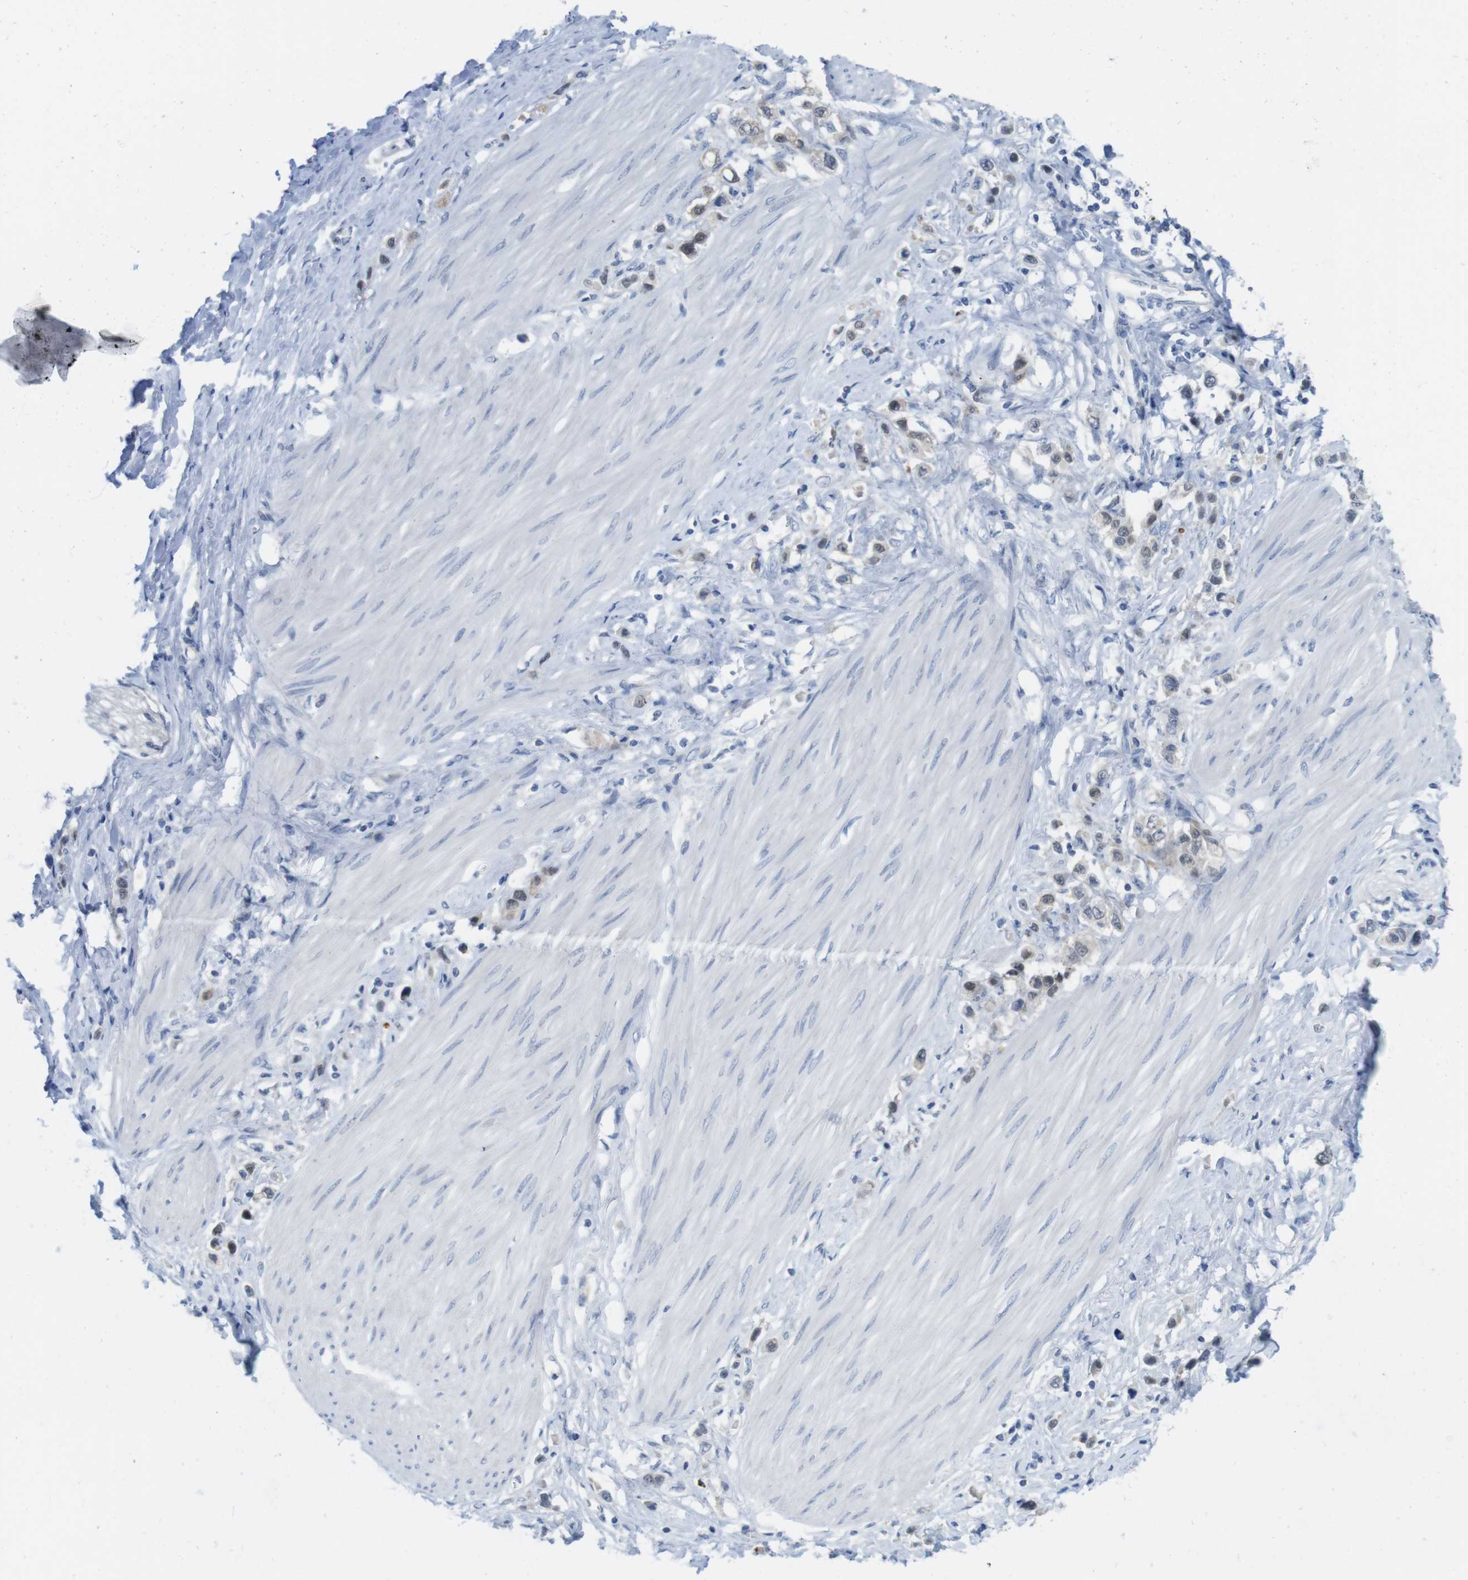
{"staining": {"intensity": "weak", "quantity": ">75%", "location": "cytoplasmic/membranous,nuclear"}, "tissue": "stomach cancer", "cell_type": "Tumor cells", "image_type": "cancer", "snomed": [{"axis": "morphology", "description": "Adenocarcinoma, NOS"}, {"axis": "topography", "description": "Stomach"}], "caption": "The image demonstrates a brown stain indicating the presence of a protein in the cytoplasmic/membranous and nuclear of tumor cells in stomach adenocarcinoma.", "gene": "CASP2", "patient": {"sex": "female", "age": 65}}